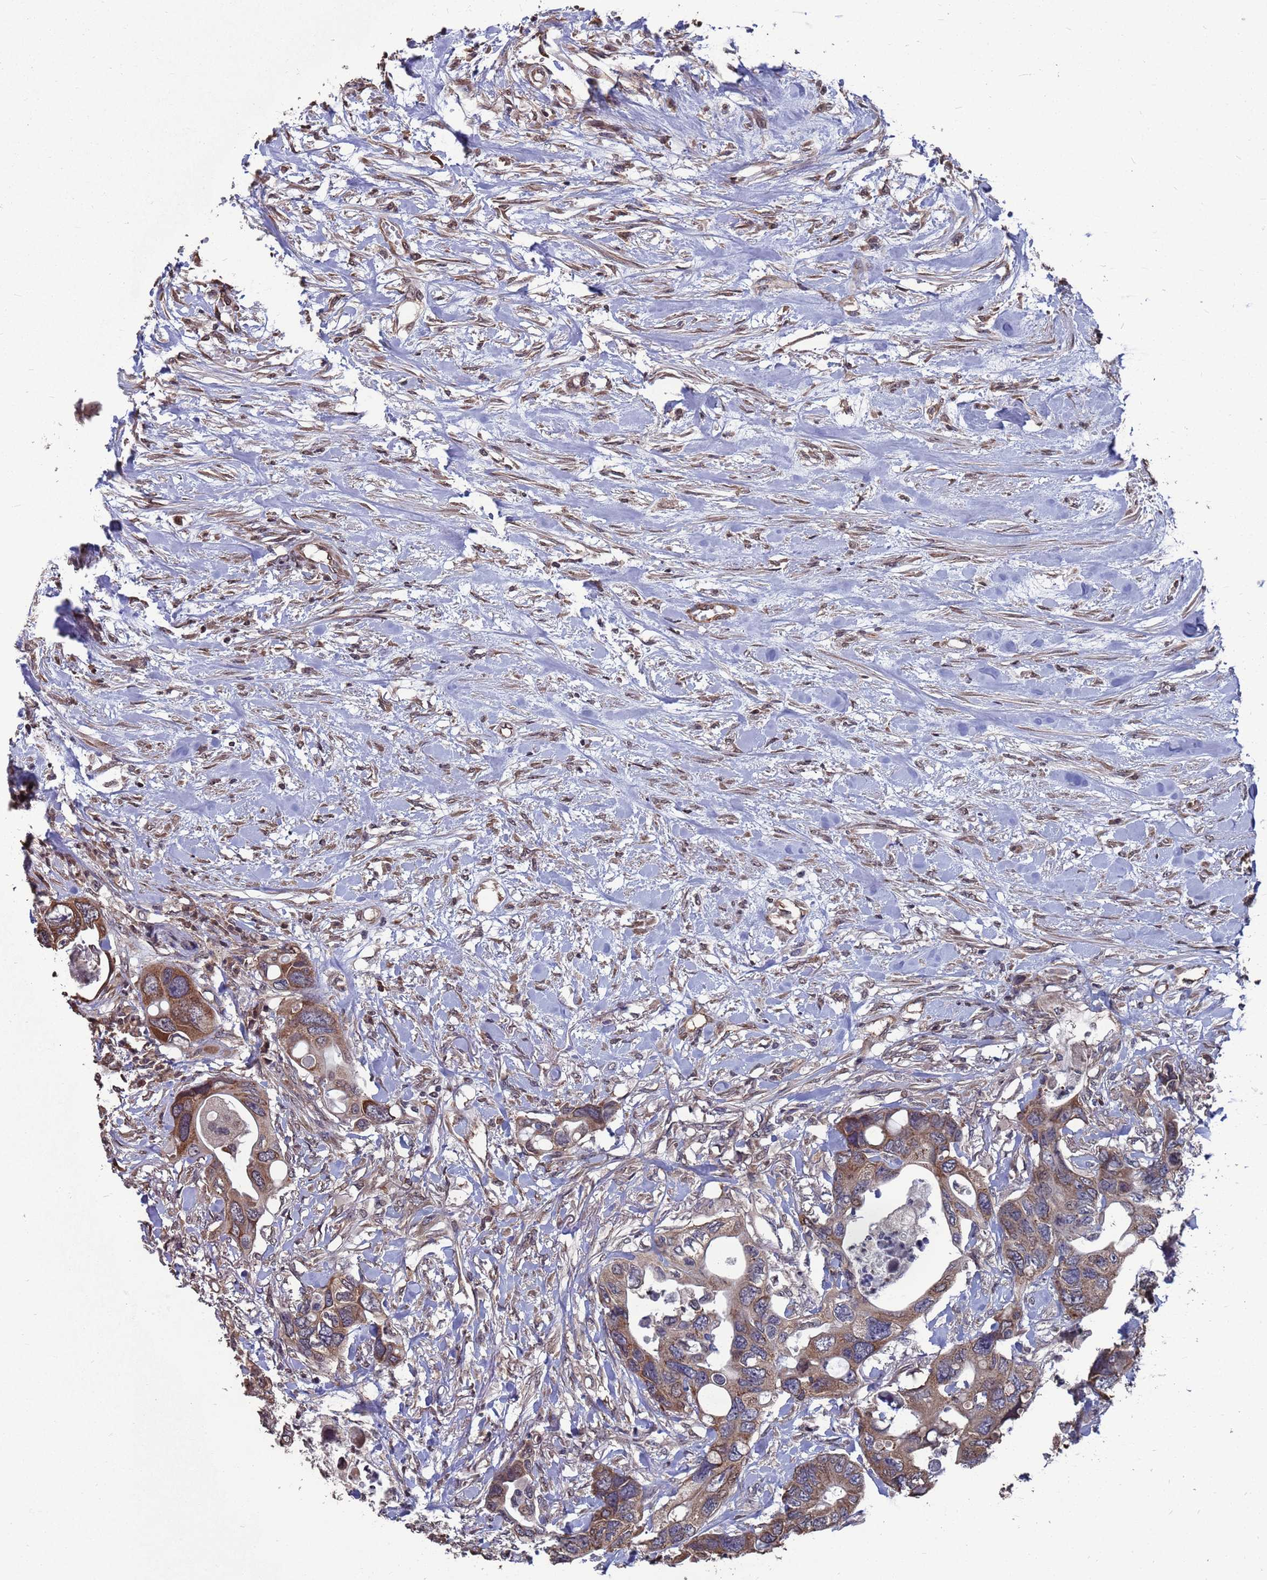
{"staining": {"intensity": "moderate", "quantity": ">75%", "location": "cytoplasmic/membranous"}, "tissue": "colorectal cancer", "cell_type": "Tumor cells", "image_type": "cancer", "snomed": [{"axis": "morphology", "description": "Adenocarcinoma, NOS"}, {"axis": "topography", "description": "Rectum"}], "caption": "Adenocarcinoma (colorectal) stained with immunohistochemistry (IHC) displays moderate cytoplasmic/membranous positivity in approximately >75% of tumor cells.", "gene": "CFAP119", "patient": {"sex": "male", "age": 57}}